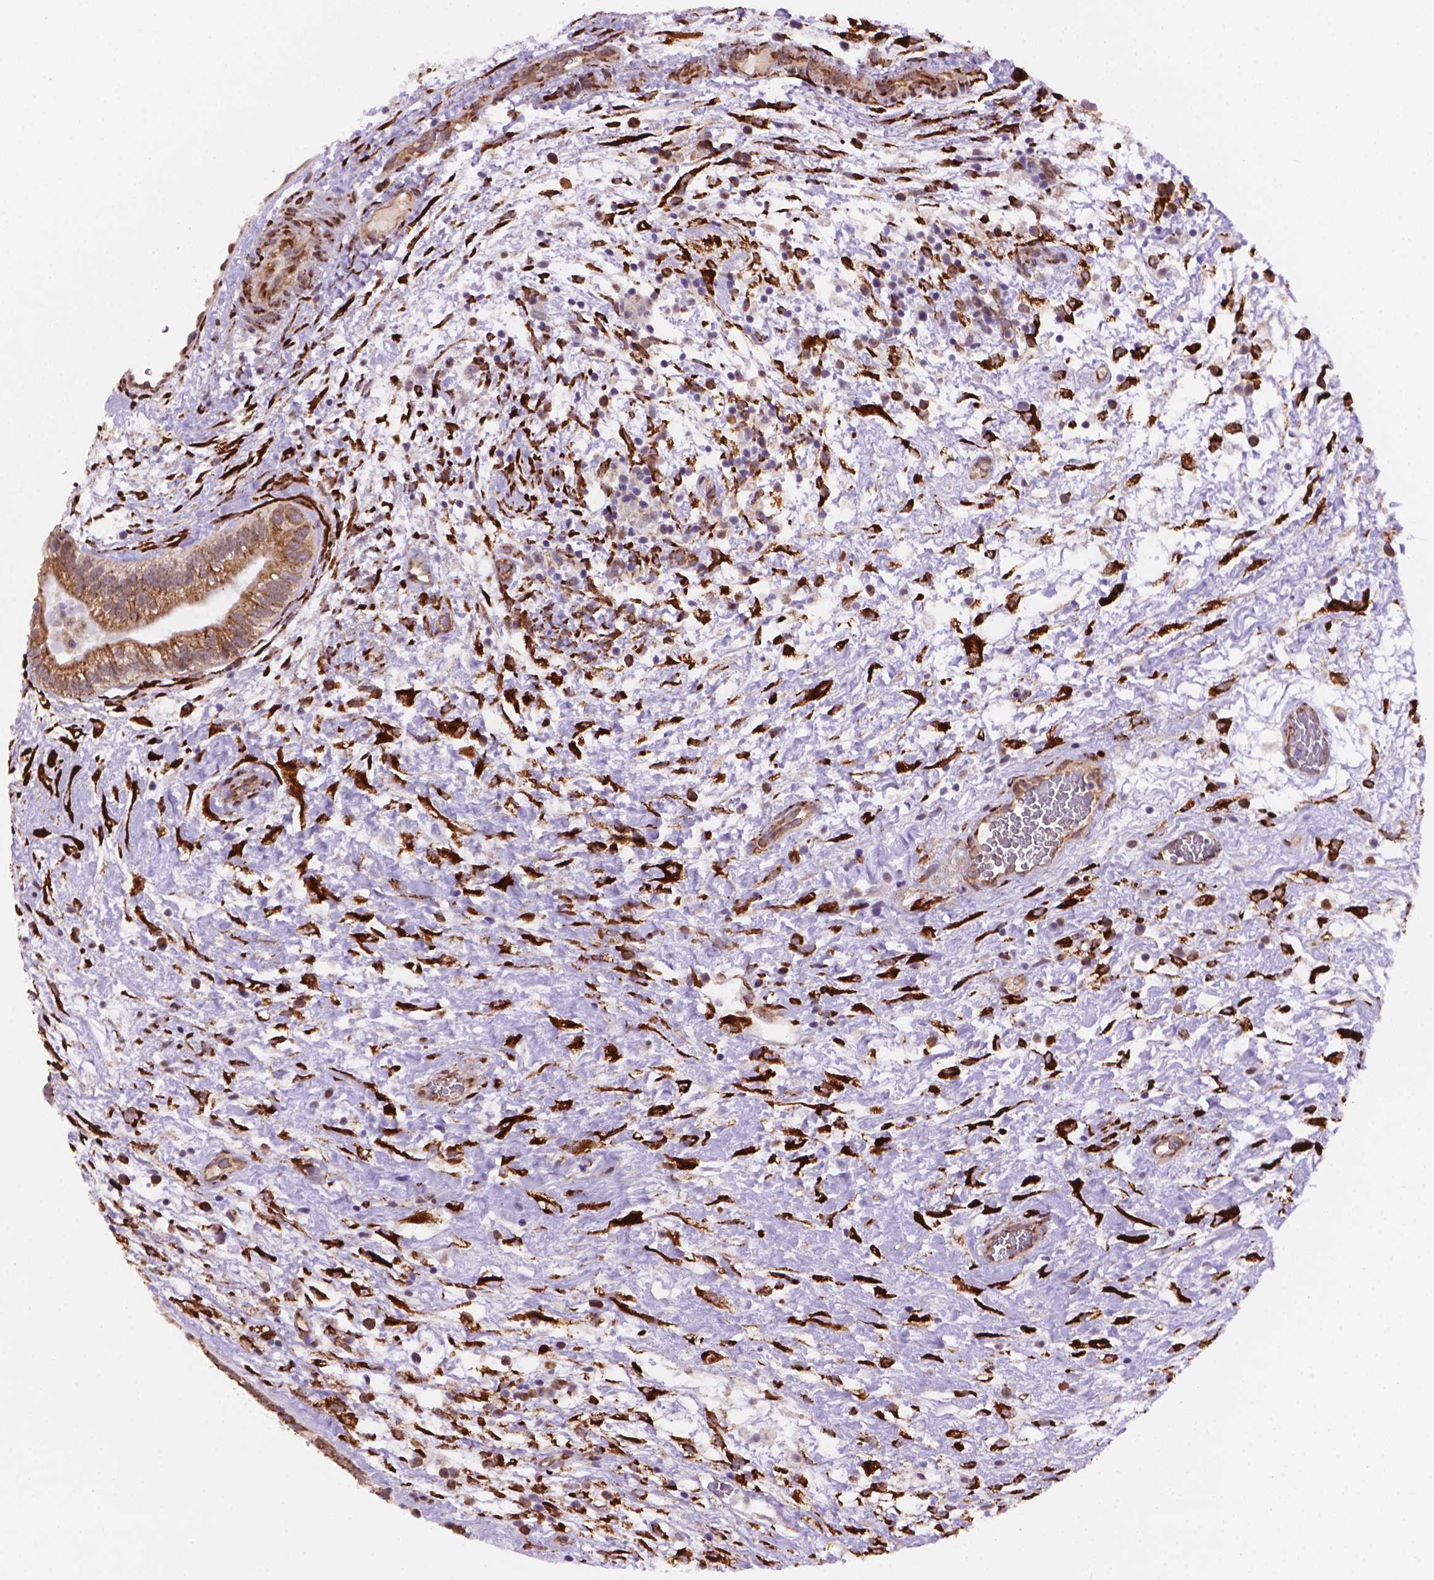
{"staining": {"intensity": "moderate", "quantity": ">75%", "location": "cytoplasmic/membranous"}, "tissue": "testis cancer", "cell_type": "Tumor cells", "image_type": "cancer", "snomed": [{"axis": "morphology", "description": "Normal tissue, NOS"}, {"axis": "morphology", "description": "Carcinoma, Embryonal, NOS"}, {"axis": "topography", "description": "Testis"}], "caption": "The micrograph exhibits staining of testis cancer (embryonal carcinoma), revealing moderate cytoplasmic/membranous protein expression (brown color) within tumor cells. The staining is performed using DAB (3,3'-diaminobenzidine) brown chromogen to label protein expression. The nuclei are counter-stained blue using hematoxylin.", "gene": "FNIP1", "patient": {"sex": "male", "age": 32}}